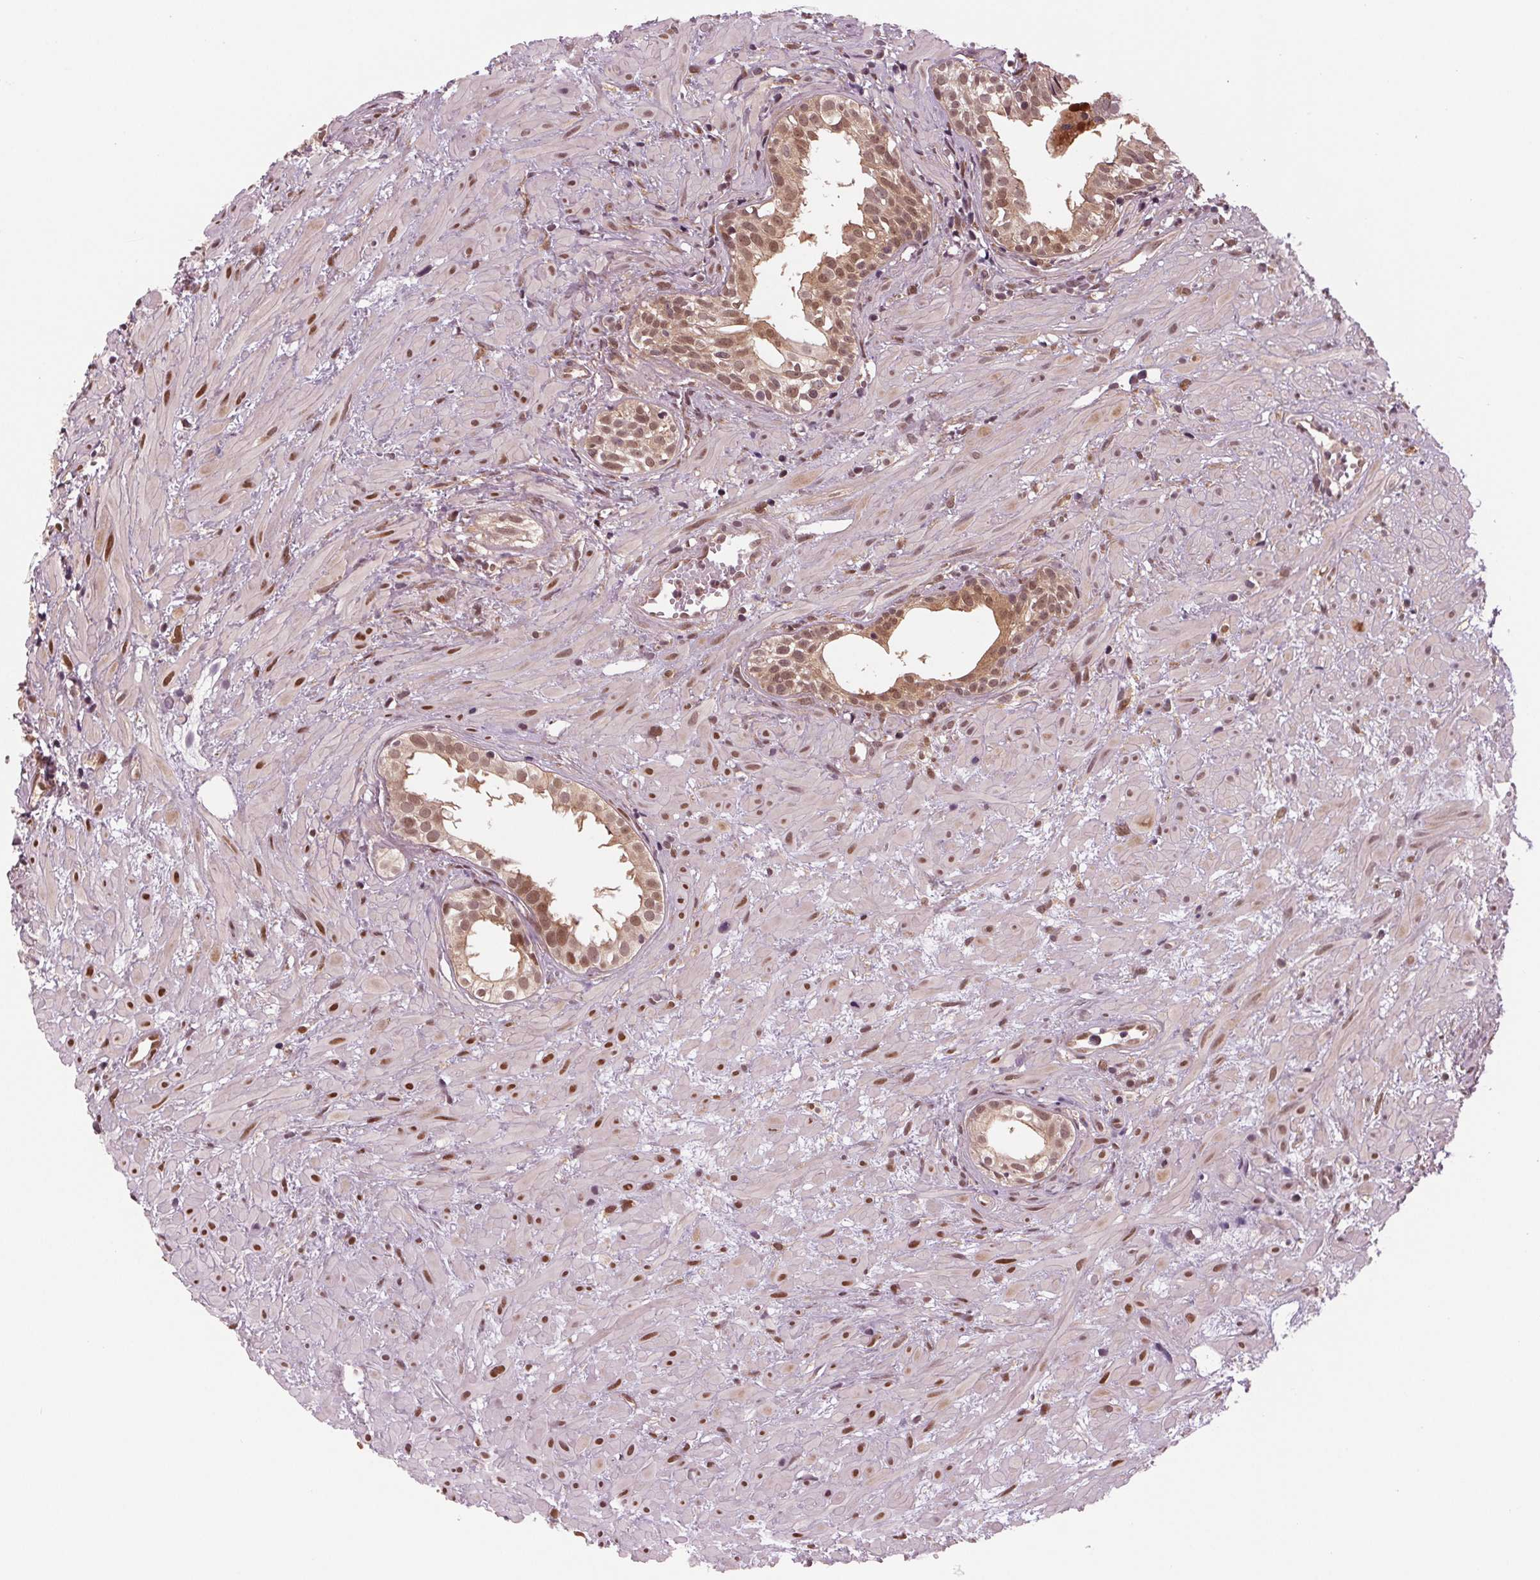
{"staining": {"intensity": "moderate", "quantity": ">75%", "location": "nuclear"}, "tissue": "prostate cancer", "cell_type": "Tumor cells", "image_type": "cancer", "snomed": [{"axis": "morphology", "description": "Adenocarcinoma, High grade"}, {"axis": "topography", "description": "Prostate"}], "caption": "Immunohistochemistry of human prostate cancer demonstrates medium levels of moderate nuclear expression in about >75% of tumor cells.", "gene": "STAT3", "patient": {"sex": "male", "age": 79}}